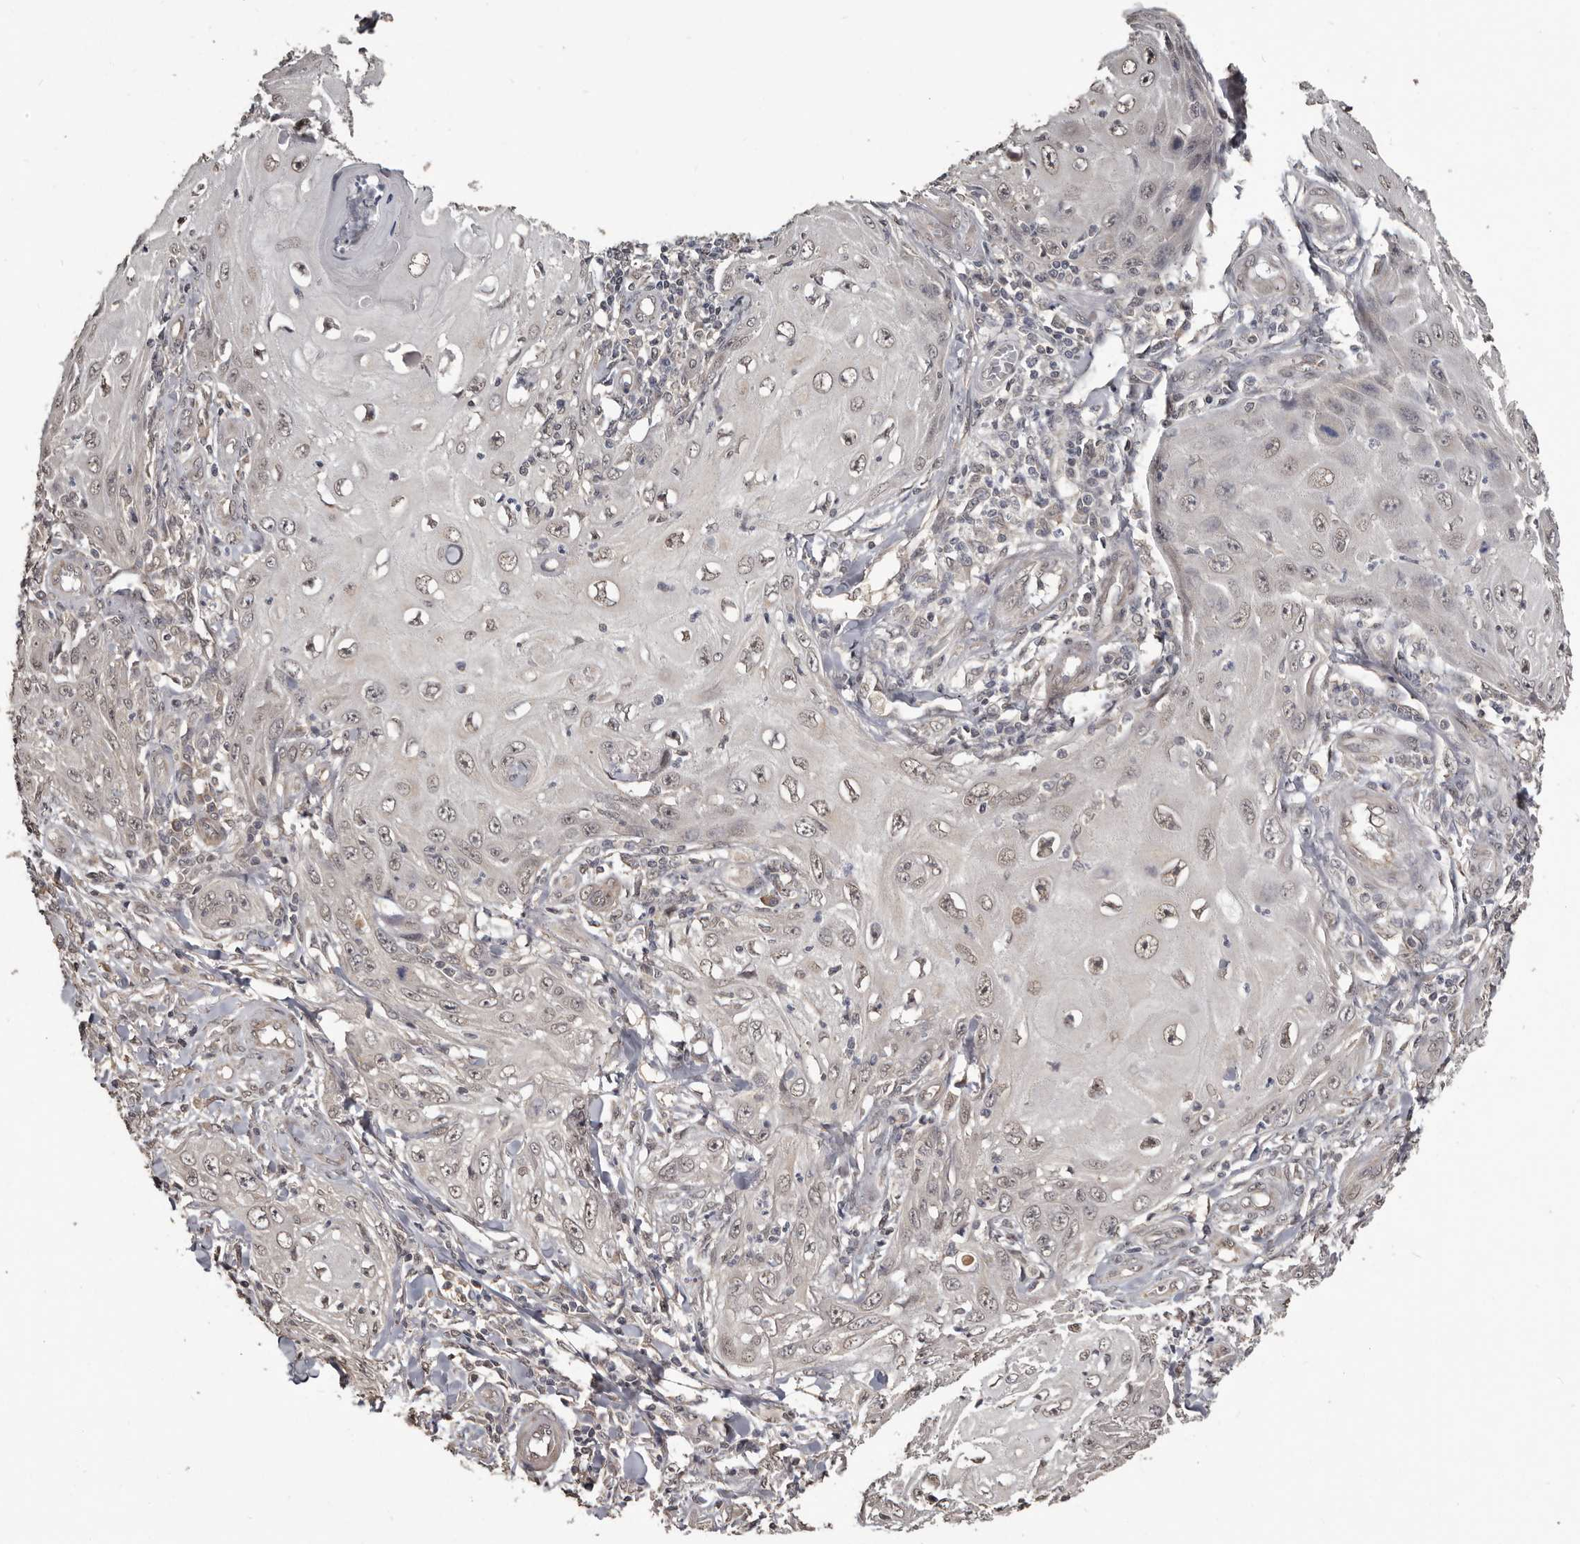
{"staining": {"intensity": "weak", "quantity": ">75%", "location": "nuclear"}, "tissue": "skin cancer", "cell_type": "Tumor cells", "image_type": "cancer", "snomed": [{"axis": "morphology", "description": "Squamous cell carcinoma, NOS"}, {"axis": "topography", "description": "Skin"}], "caption": "This is a histology image of immunohistochemistry (IHC) staining of skin squamous cell carcinoma, which shows weak expression in the nuclear of tumor cells.", "gene": "ZFP14", "patient": {"sex": "female", "age": 73}}